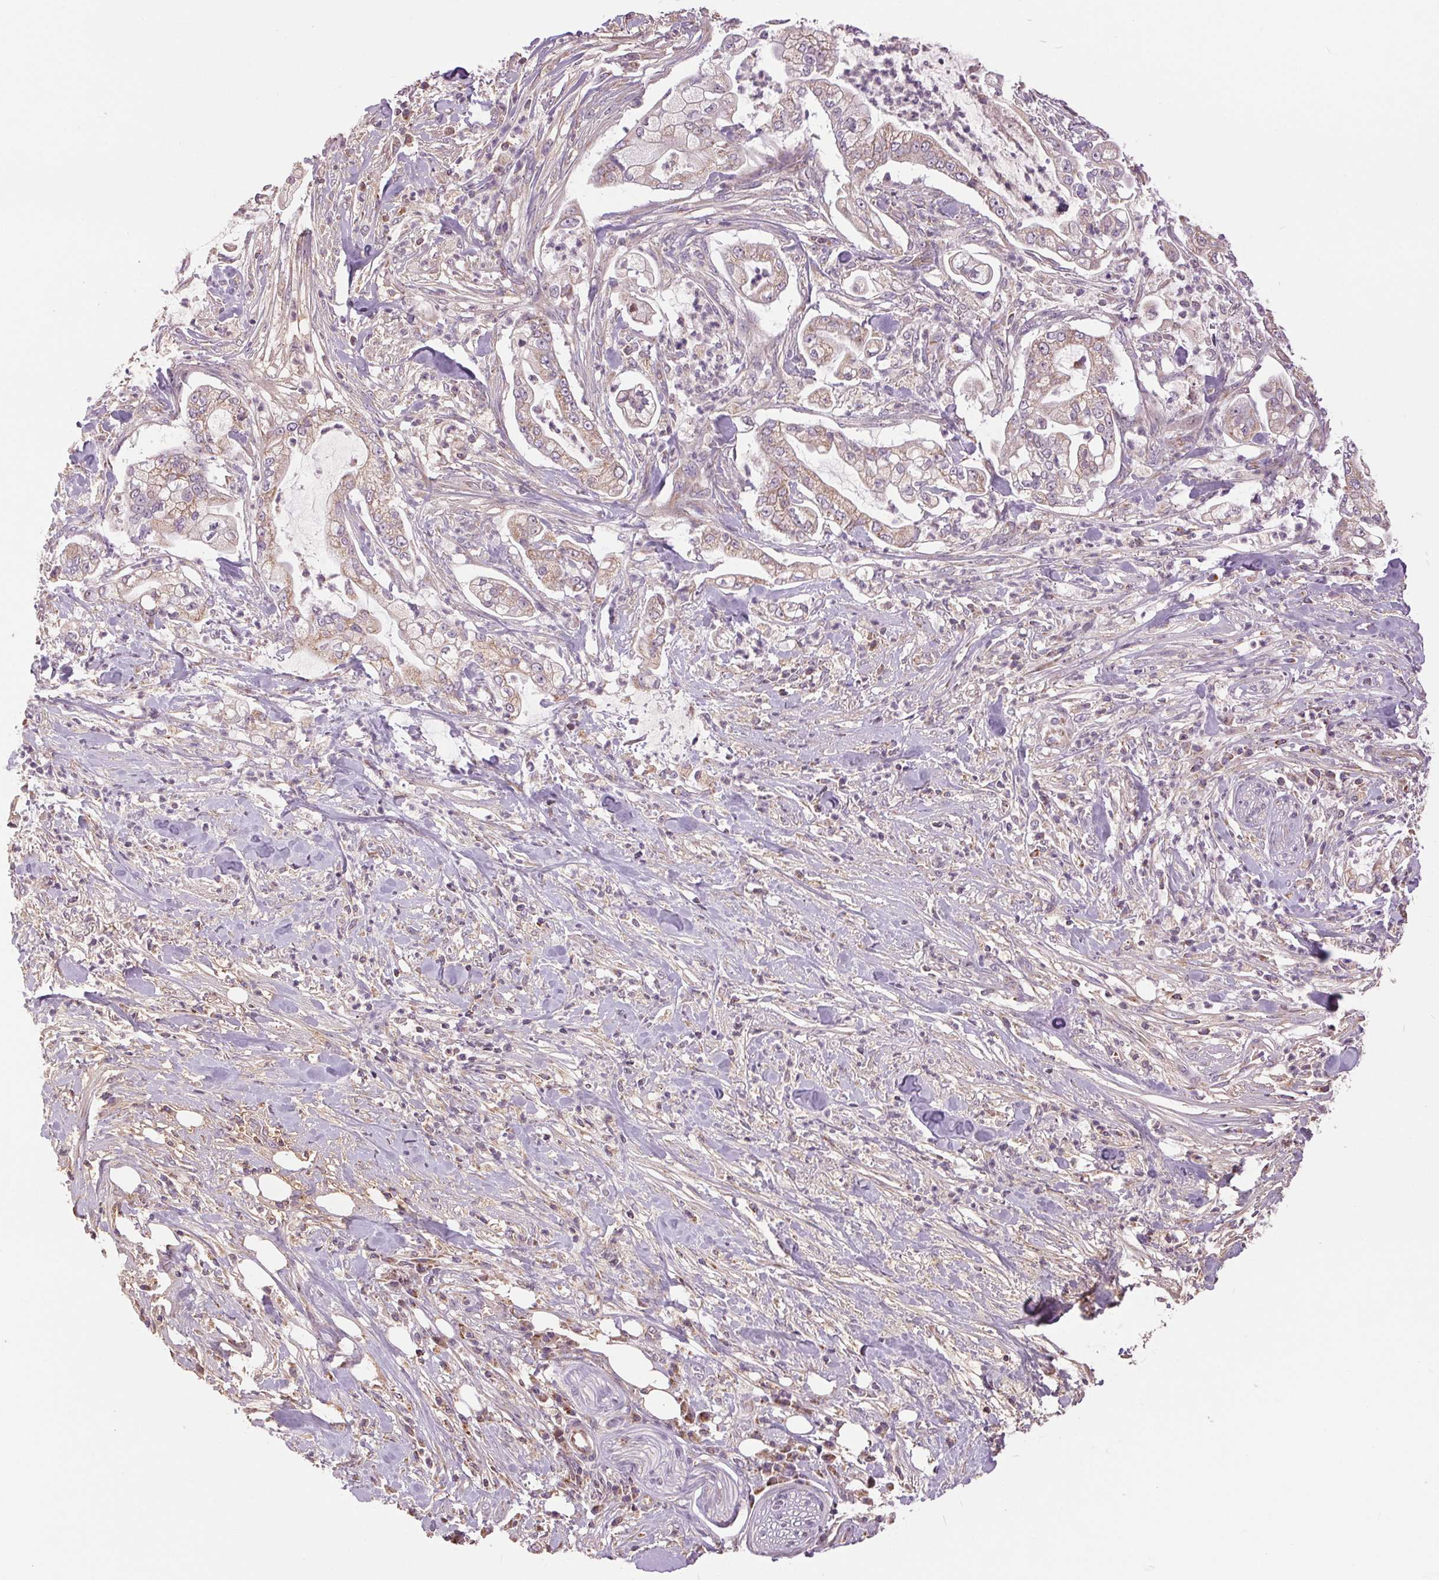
{"staining": {"intensity": "weak", "quantity": "25%-75%", "location": "cytoplasmic/membranous"}, "tissue": "pancreatic cancer", "cell_type": "Tumor cells", "image_type": "cancer", "snomed": [{"axis": "morphology", "description": "Adenocarcinoma, NOS"}, {"axis": "topography", "description": "Pancreas"}], "caption": "Pancreatic cancer stained with a brown dye reveals weak cytoplasmic/membranous positive positivity in approximately 25%-75% of tumor cells.", "gene": "DGUOK", "patient": {"sex": "female", "age": 69}}